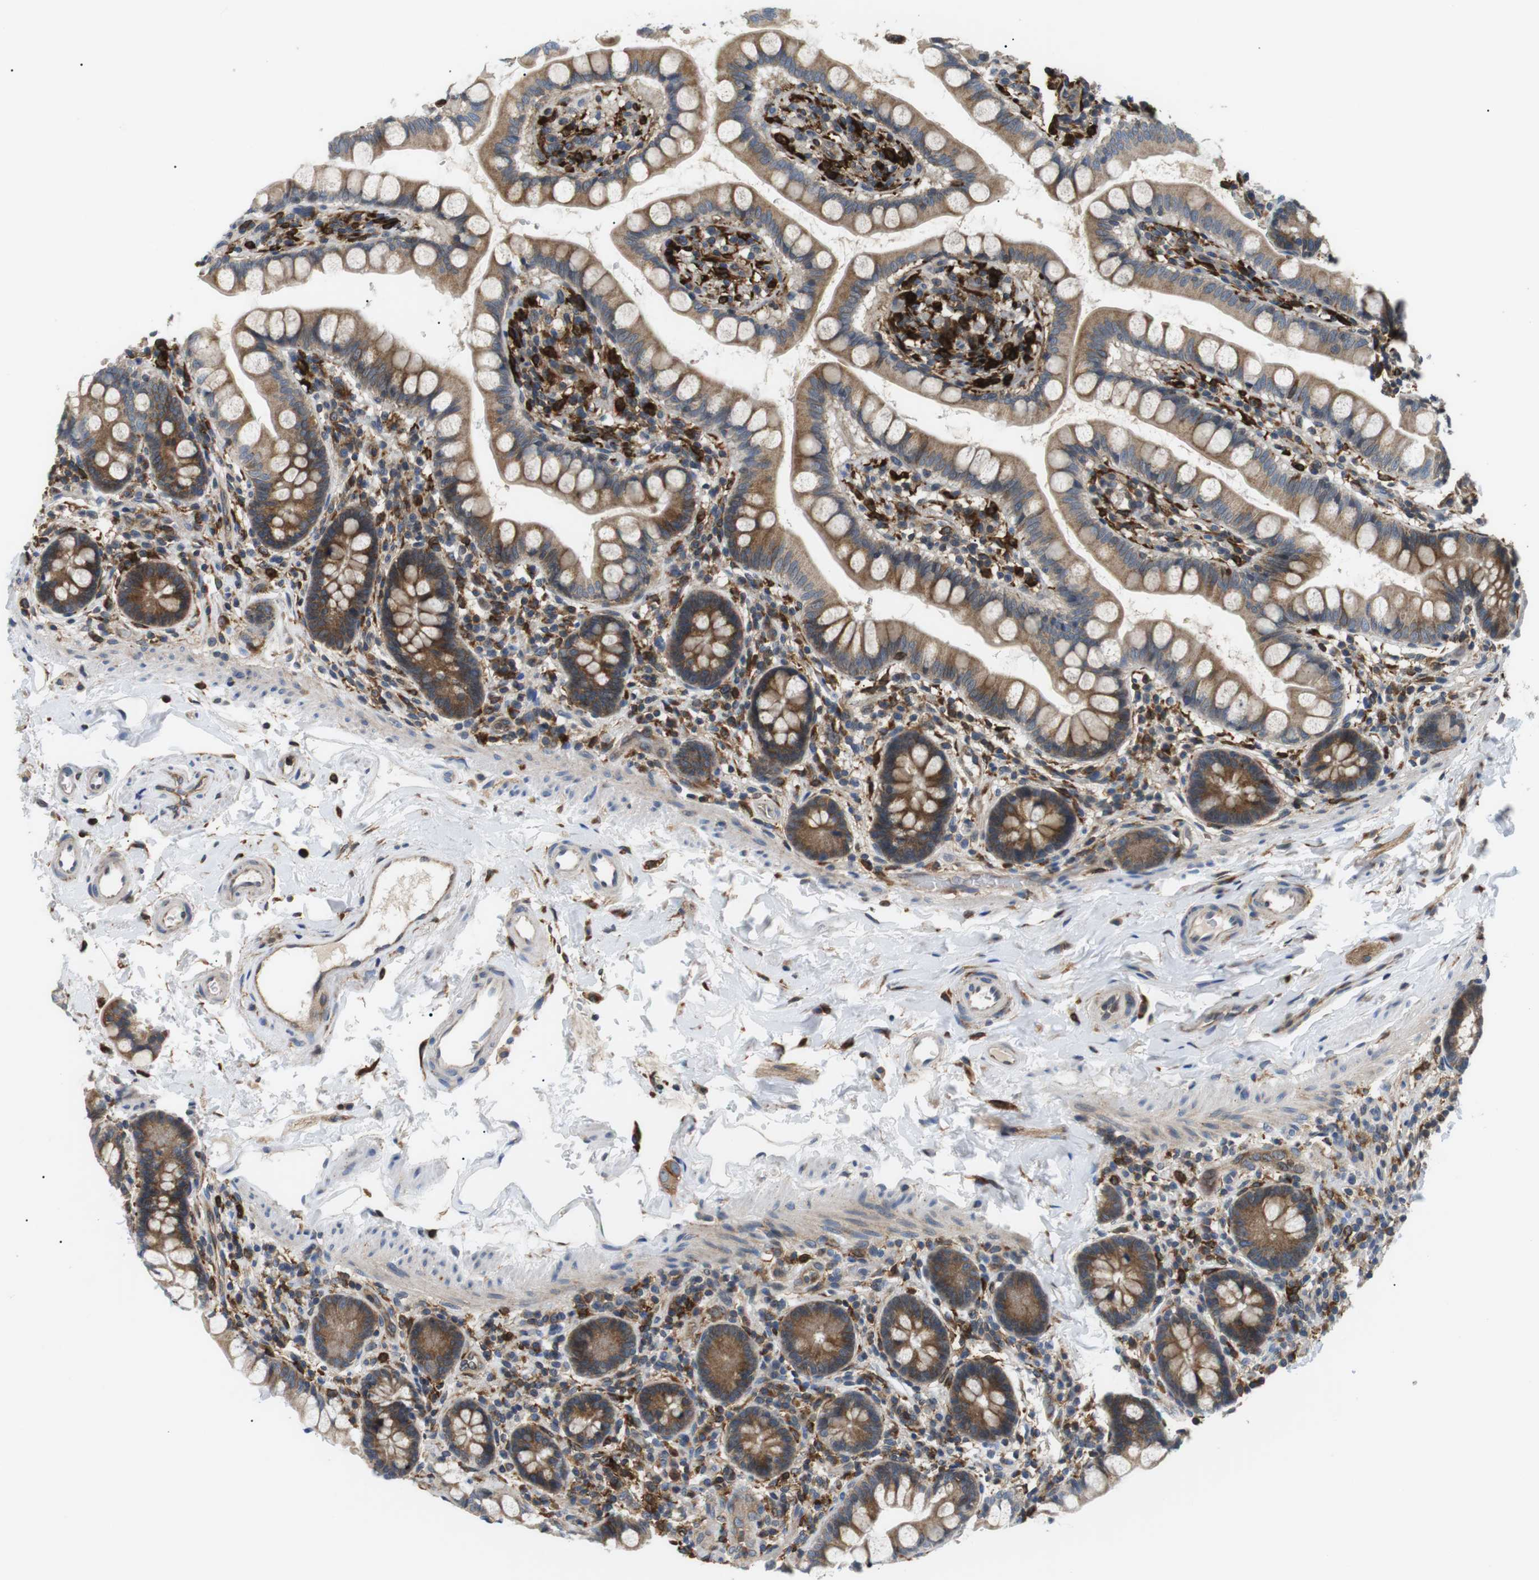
{"staining": {"intensity": "strong", "quantity": ">75%", "location": "cytoplasmic/membranous"}, "tissue": "small intestine", "cell_type": "Glandular cells", "image_type": "normal", "snomed": [{"axis": "morphology", "description": "Normal tissue, NOS"}, {"axis": "topography", "description": "Small intestine"}], "caption": "Brown immunohistochemical staining in unremarkable small intestine displays strong cytoplasmic/membranous positivity in about >75% of glandular cells.", "gene": "RAB9A", "patient": {"sex": "female", "age": 84}}